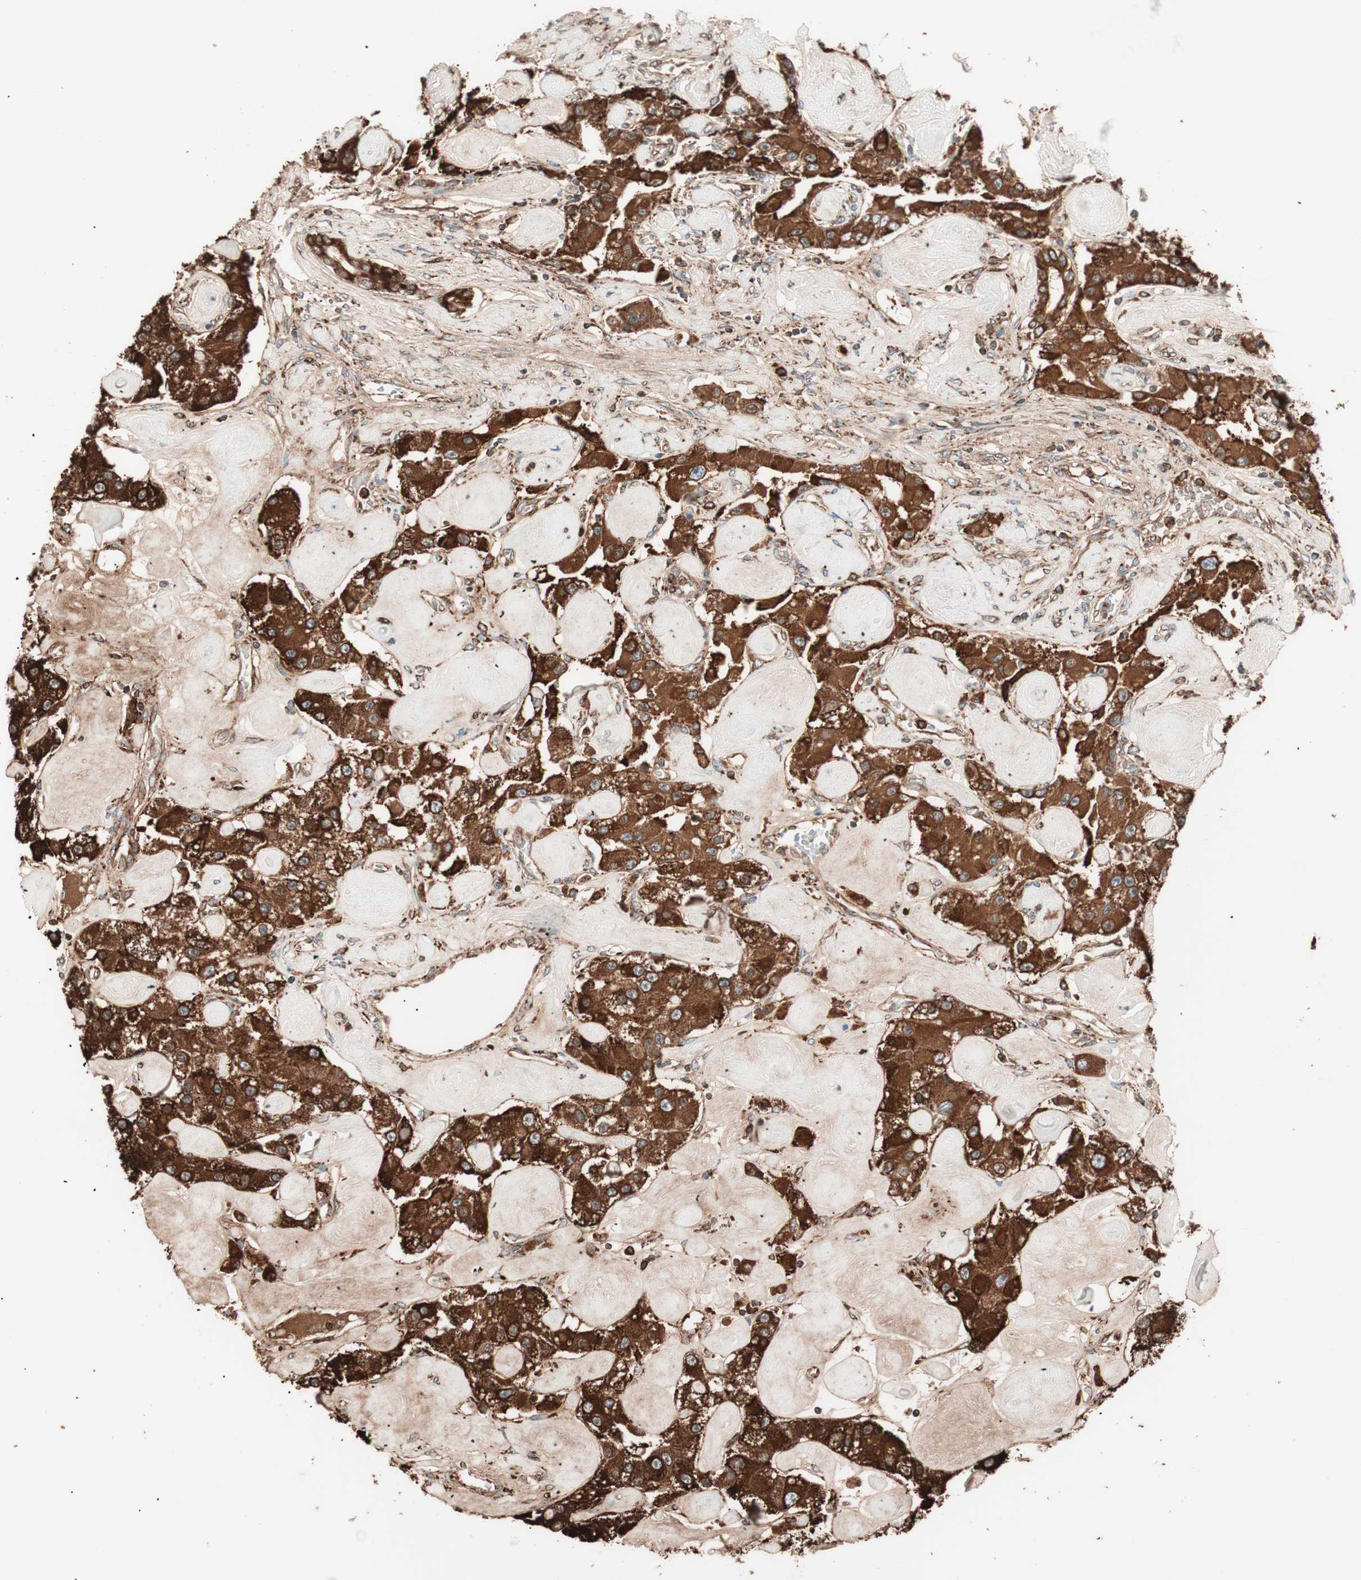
{"staining": {"intensity": "strong", "quantity": ">75%", "location": "cytoplasmic/membranous"}, "tissue": "carcinoid", "cell_type": "Tumor cells", "image_type": "cancer", "snomed": [{"axis": "morphology", "description": "Carcinoid, malignant, NOS"}, {"axis": "topography", "description": "Pancreas"}], "caption": "This is a photomicrograph of IHC staining of carcinoid, which shows strong expression in the cytoplasmic/membranous of tumor cells.", "gene": "VEGFA", "patient": {"sex": "male", "age": 41}}